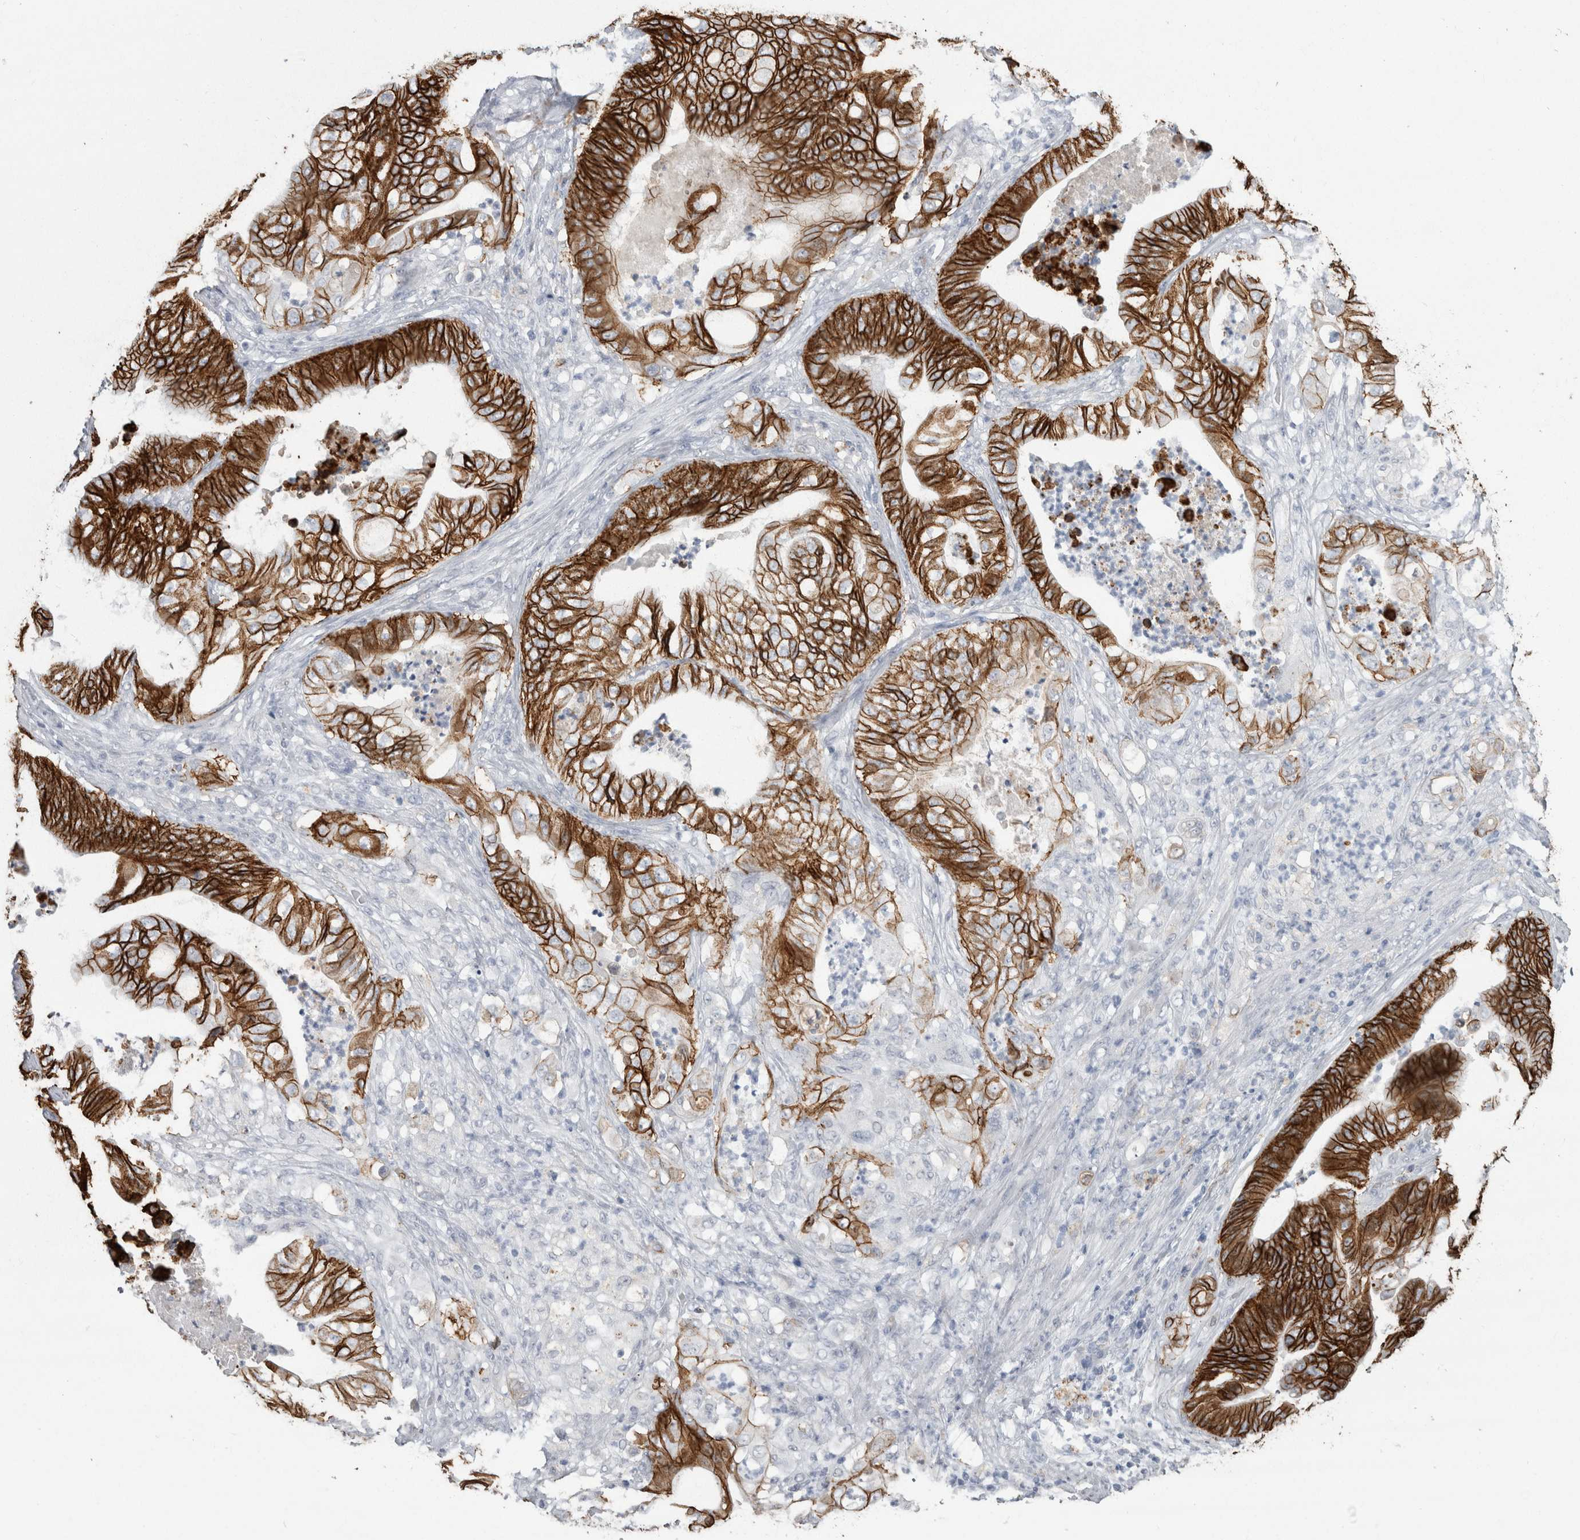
{"staining": {"intensity": "strong", "quantity": ">75%", "location": "cytoplasmic/membranous"}, "tissue": "stomach cancer", "cell_type": "Tumor cells", "image_type": "cancer", "snomed": [{"axis": "morphology", "description": "Adenocarcinoma, NOS"}, {"axis": "topography", "description": "Stomach"}], "caption": "Protein staining displays strong cytoplasmic/membranous expression in approximately >75% of tumor cells in stomach cancer (adenocarcinoma).", "gene": "CDH17", "patient": {"sex": "female", "age": 73}}